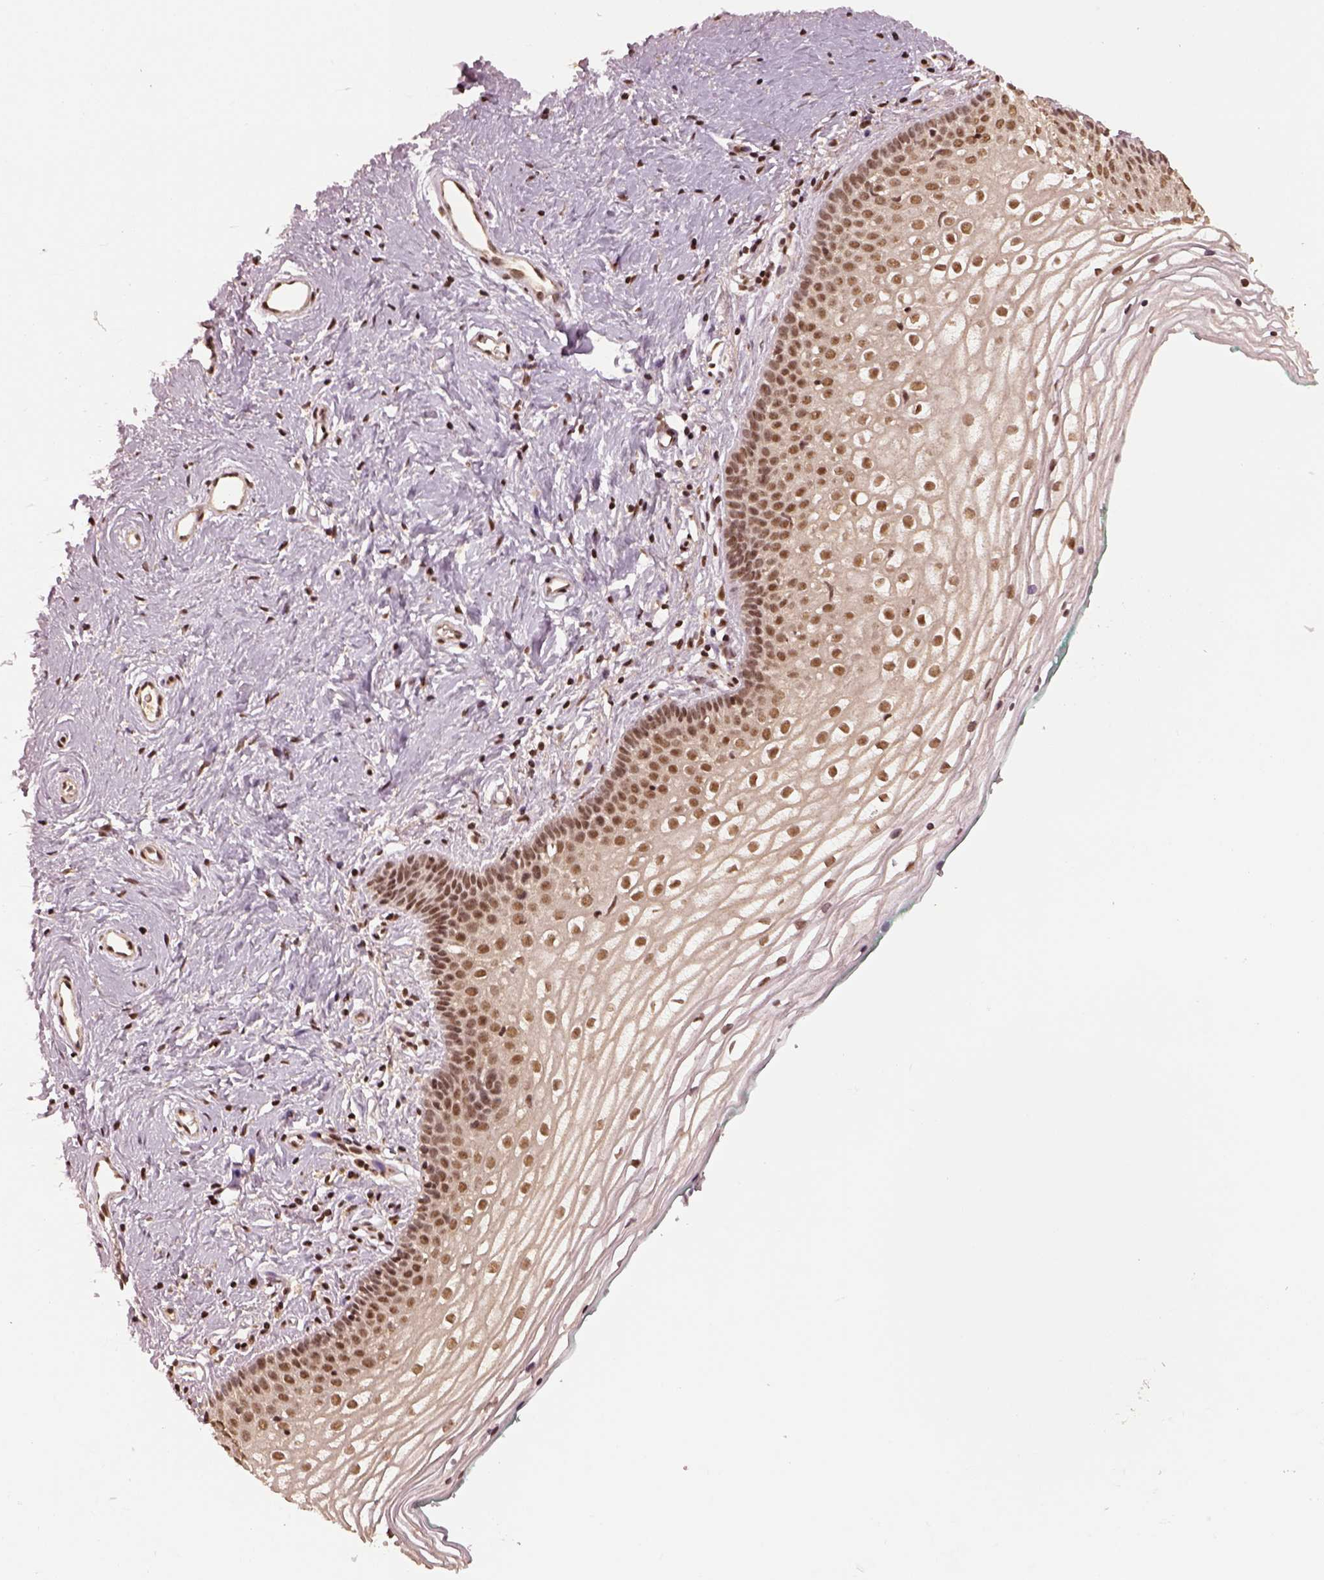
{"staining": {"intensity": "moderate", "quantity": ">75%", "location": "nuclear"}, "tissue": "vagina", "cell_type": "Squamous epithelial cells", "image_type": "normal", "snomed": [{"axis": "morphology", "description": "Normal tissue, NOS"}, {"axis": "topography", "description": "Vagina"}], "caption": "Protein staining of normal vagina demonstrates moderate nuclear expression in about >75% of squamous epithelial cells. Using DAB (3,3'-diaminobenzidine) (brown) and hematoxylin (blue) stains, captured at high magnification using brightfield microscopy.", "gene": "BRD9", "patient": {"sex": "female", "age": 36}}